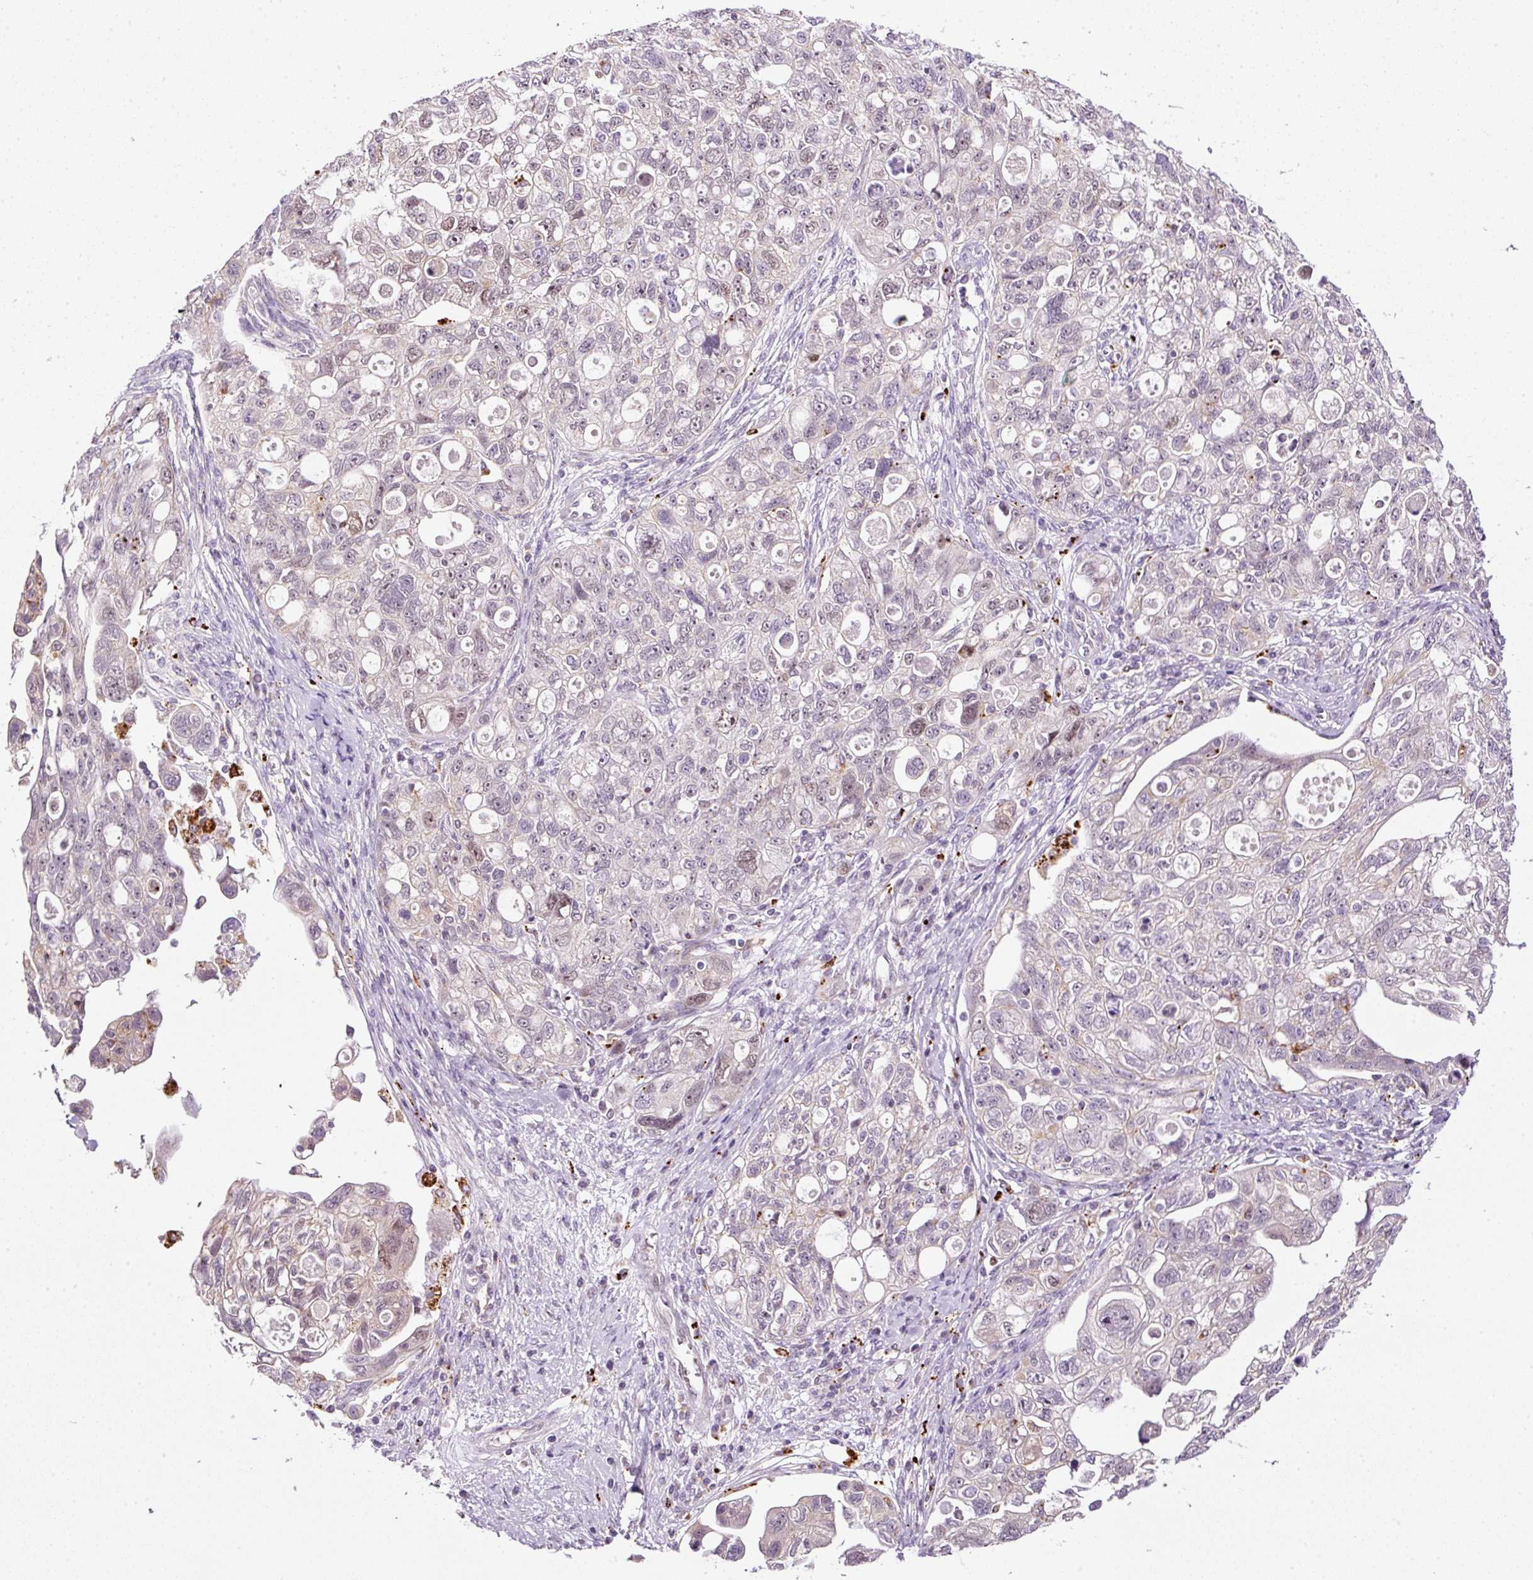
{"staining": {"intensity": "negative", "quantity": "none", "location": "none"}, "tissue": "ovarian cancer", "cell_type": "Tumor cells", "image_type": "cancer", "snomed": [{"axis": "morphology", "description": "Carcinoma, NOS"}, {"axis": "morphology", "description": "Cystadenocarcinoma, serous, NOS"}, {"axis": "topography", "description": "Ovary"}], "caption": "The immunohistochemistry (IHC) histopathology image has no significant expression in tumor cells of ovarian carcinoma tissue.", "gene": "ZNF639", "patient": {"sex": "female", "age": 69}}